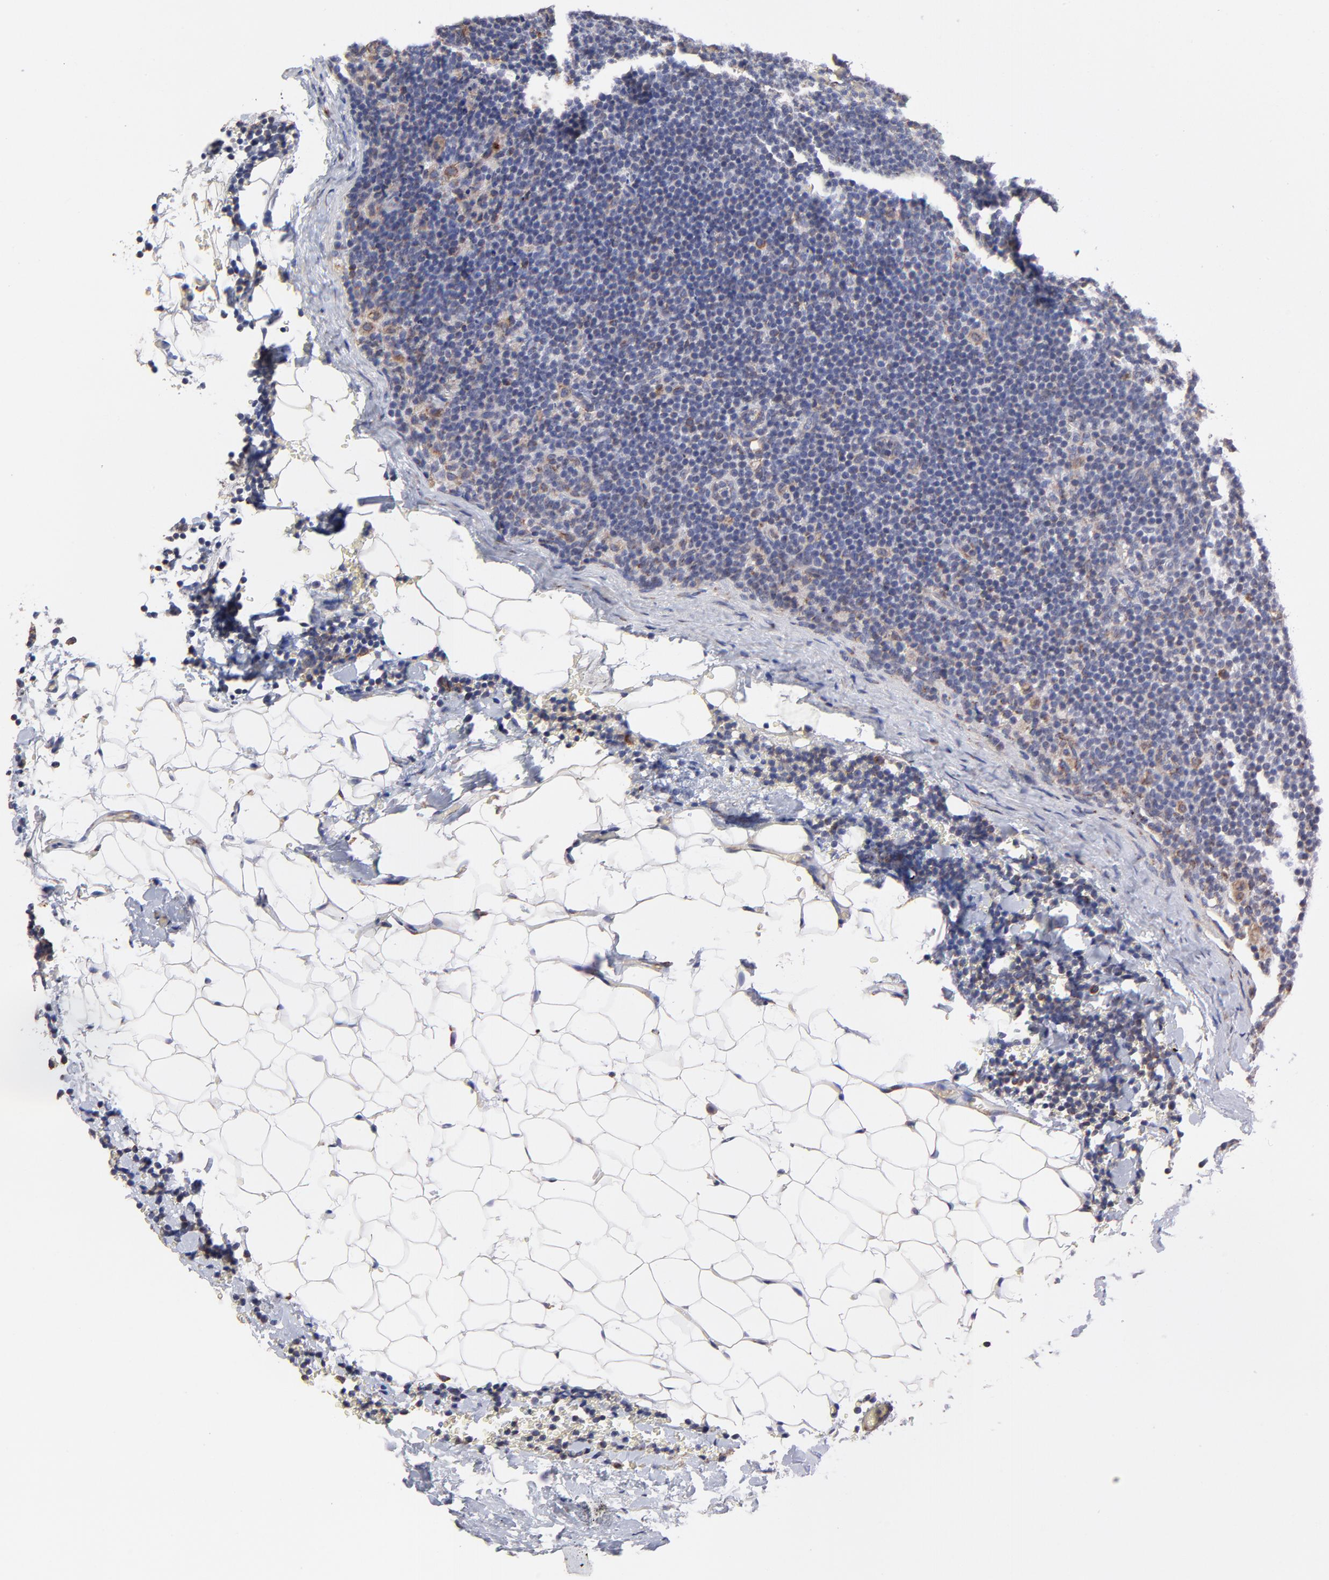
{"staining": {"intensity": "moderate", "quantity": "<25%", "location": "cytoplasmic/membranous"}, "tissue": "lymphoma", "cell_type": "Tumor cells", "image_type": "cancer", "snomed": [{"axis": "morphology", "description": "Malignant lymphoma, non-Hodgkin's type, High grade"}, {"axis": "topography", "description": "Lymph node"}], "caption": "Lymphoma stained with a protein marker displays moderate staining in tumor cells.", "gene": "LMAN1", "patient": {"sex": "female", "age": 58}}